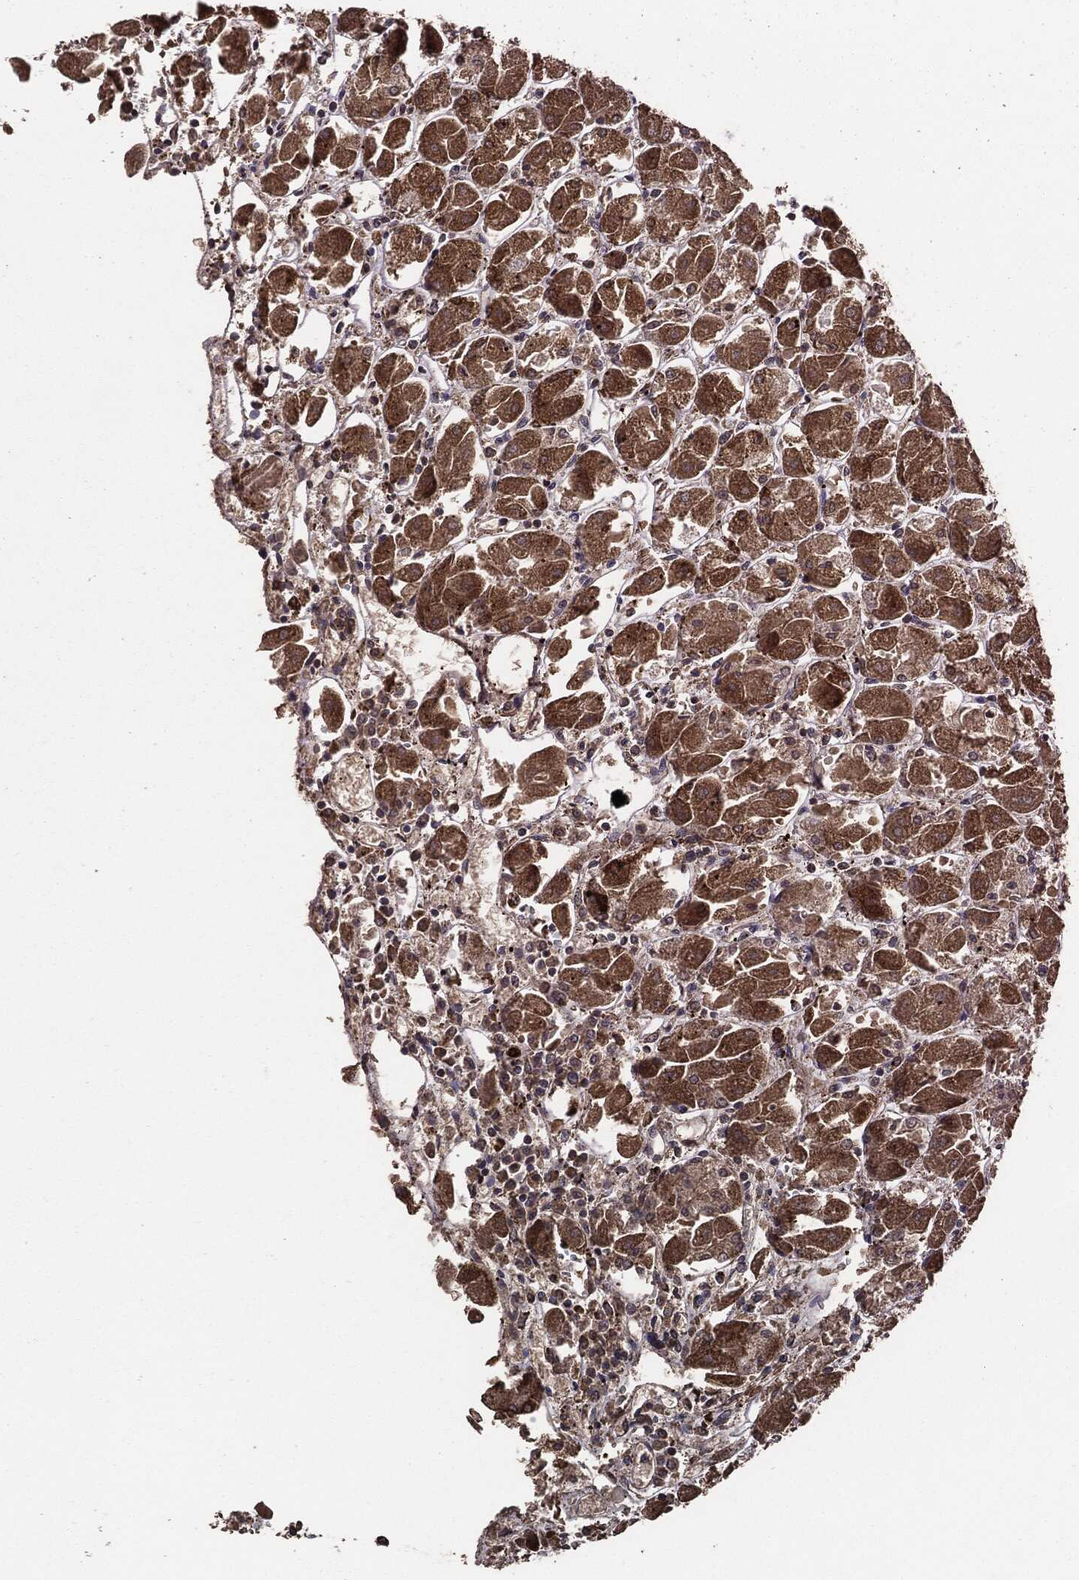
{"staining": {"intensity": "strong", "quantity": "25%-75%", "location": "cytoplasmic/membranous"}, "tissue": "stomach", "cell_type": "Glandular cells", "image_type": "normal", "snomed": [{"axis": "morphology", "description": "Normal tissue, NOS"}, {"axis": "topography", "description": "Stomach"}], "caption": "A high-resolution micrograph shows immunohistochemistry staining of benign stomach, which displays strong cytoplasmic/membranous staining in about 25%-75% of glandular cells. The staining was performed using DAB (3,3'-diaminobenzidine), with brown indicating positive protein expression. Nuclei are stained blue with hematoxylin.", "gene": "STK3", "patient": {"sex": "male", "age": 70}}